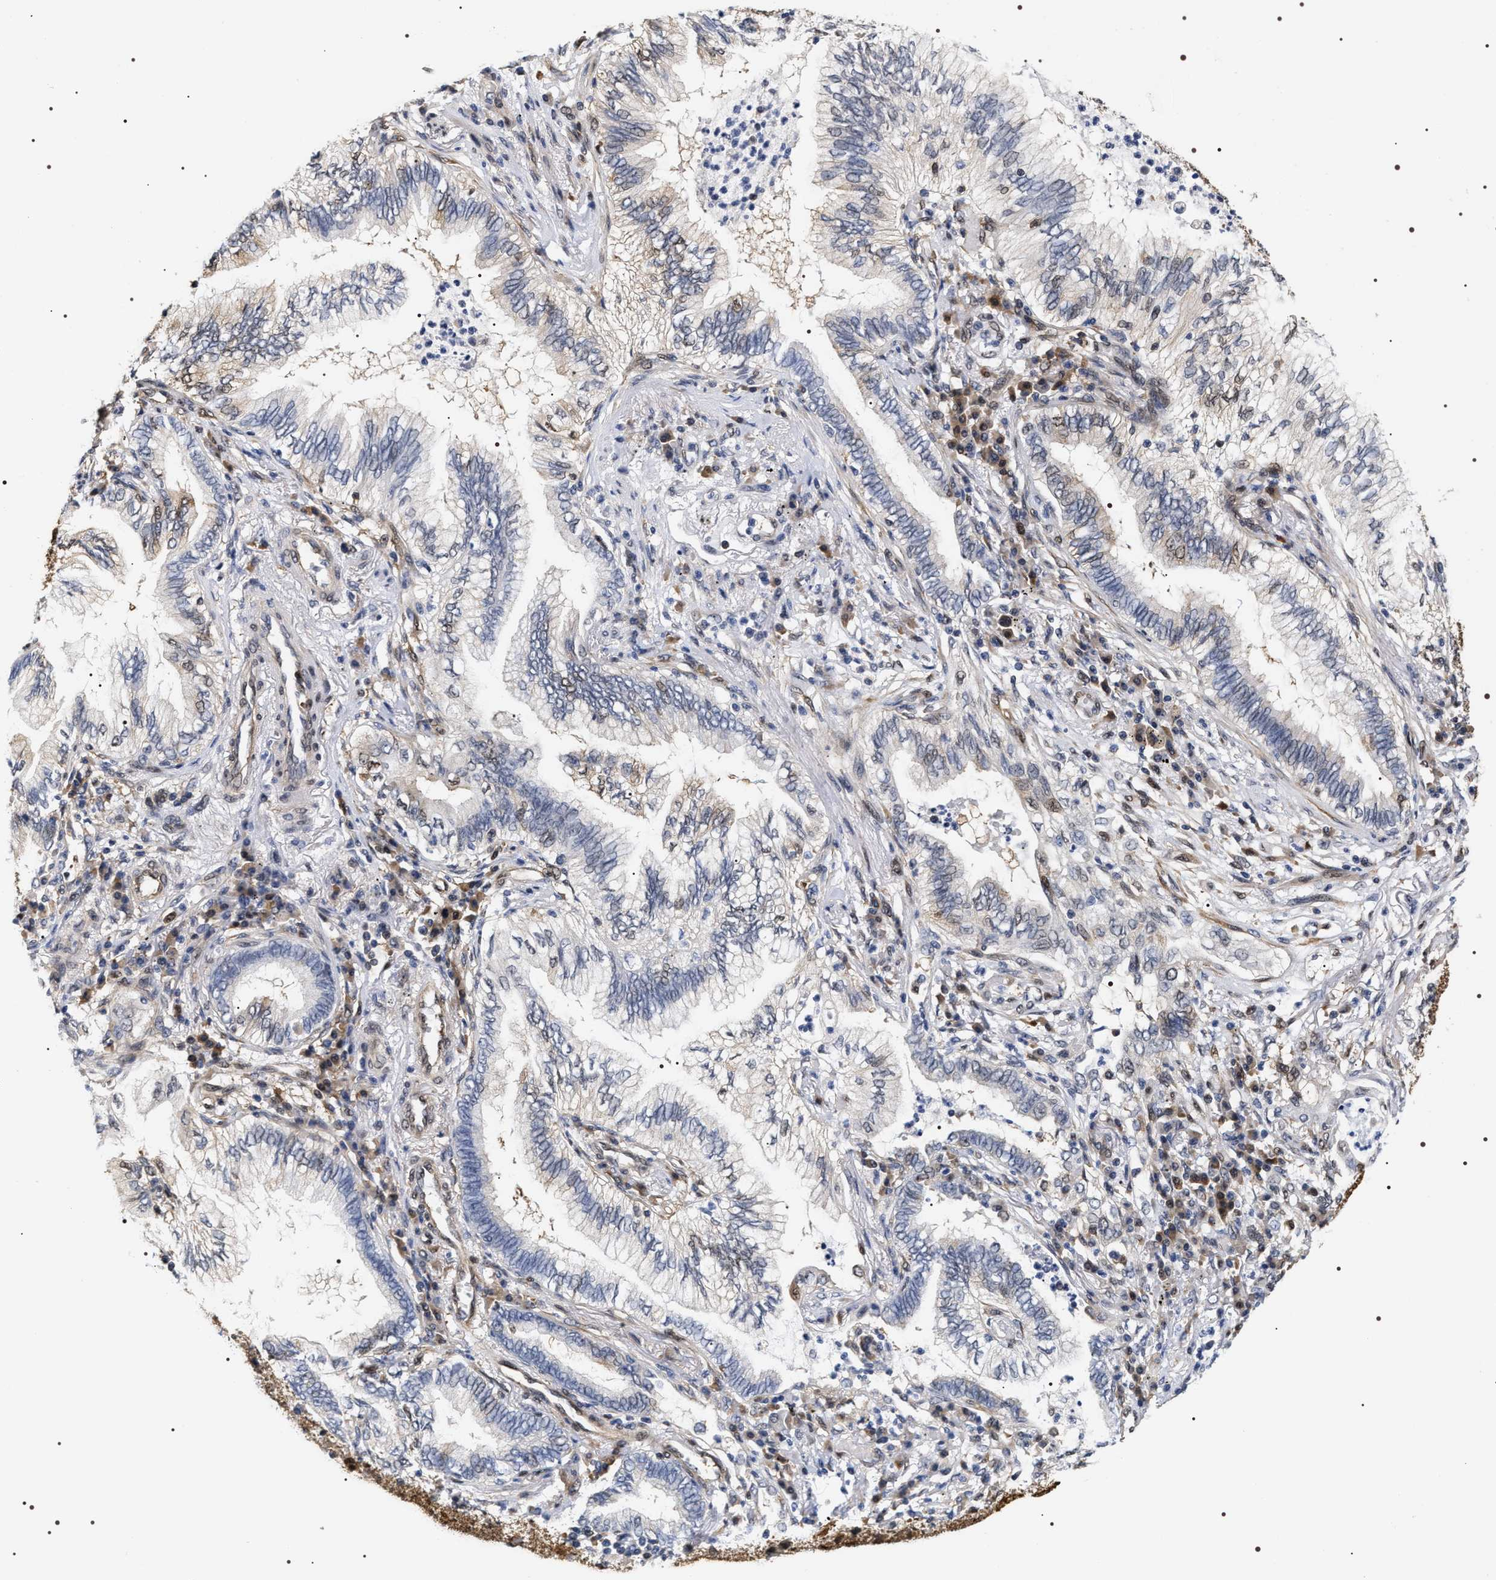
{"staining": {"intensity": "negative", "quantity": "none", "location": "none"}, "tissue": "lung cancer", "cell_type": "Tumor cells", "image_type": "cancer", "snomed": [{"axis": "morphology", "description": "Normal tissue, NOS"}, {"axis": "morphology", "description": "Adenocarcinoma, NOS"}, {"axis": "topography", "description": "Bronchus"}, {"axis": "topography", "description": "Lung"}], "caption": "DAB immunohistochemical staining of adenocarcinoma (lung) shows no significant expression in tumor cells.", "gene": "BAG6", "patient": {"sex": "female", "age": 70}}